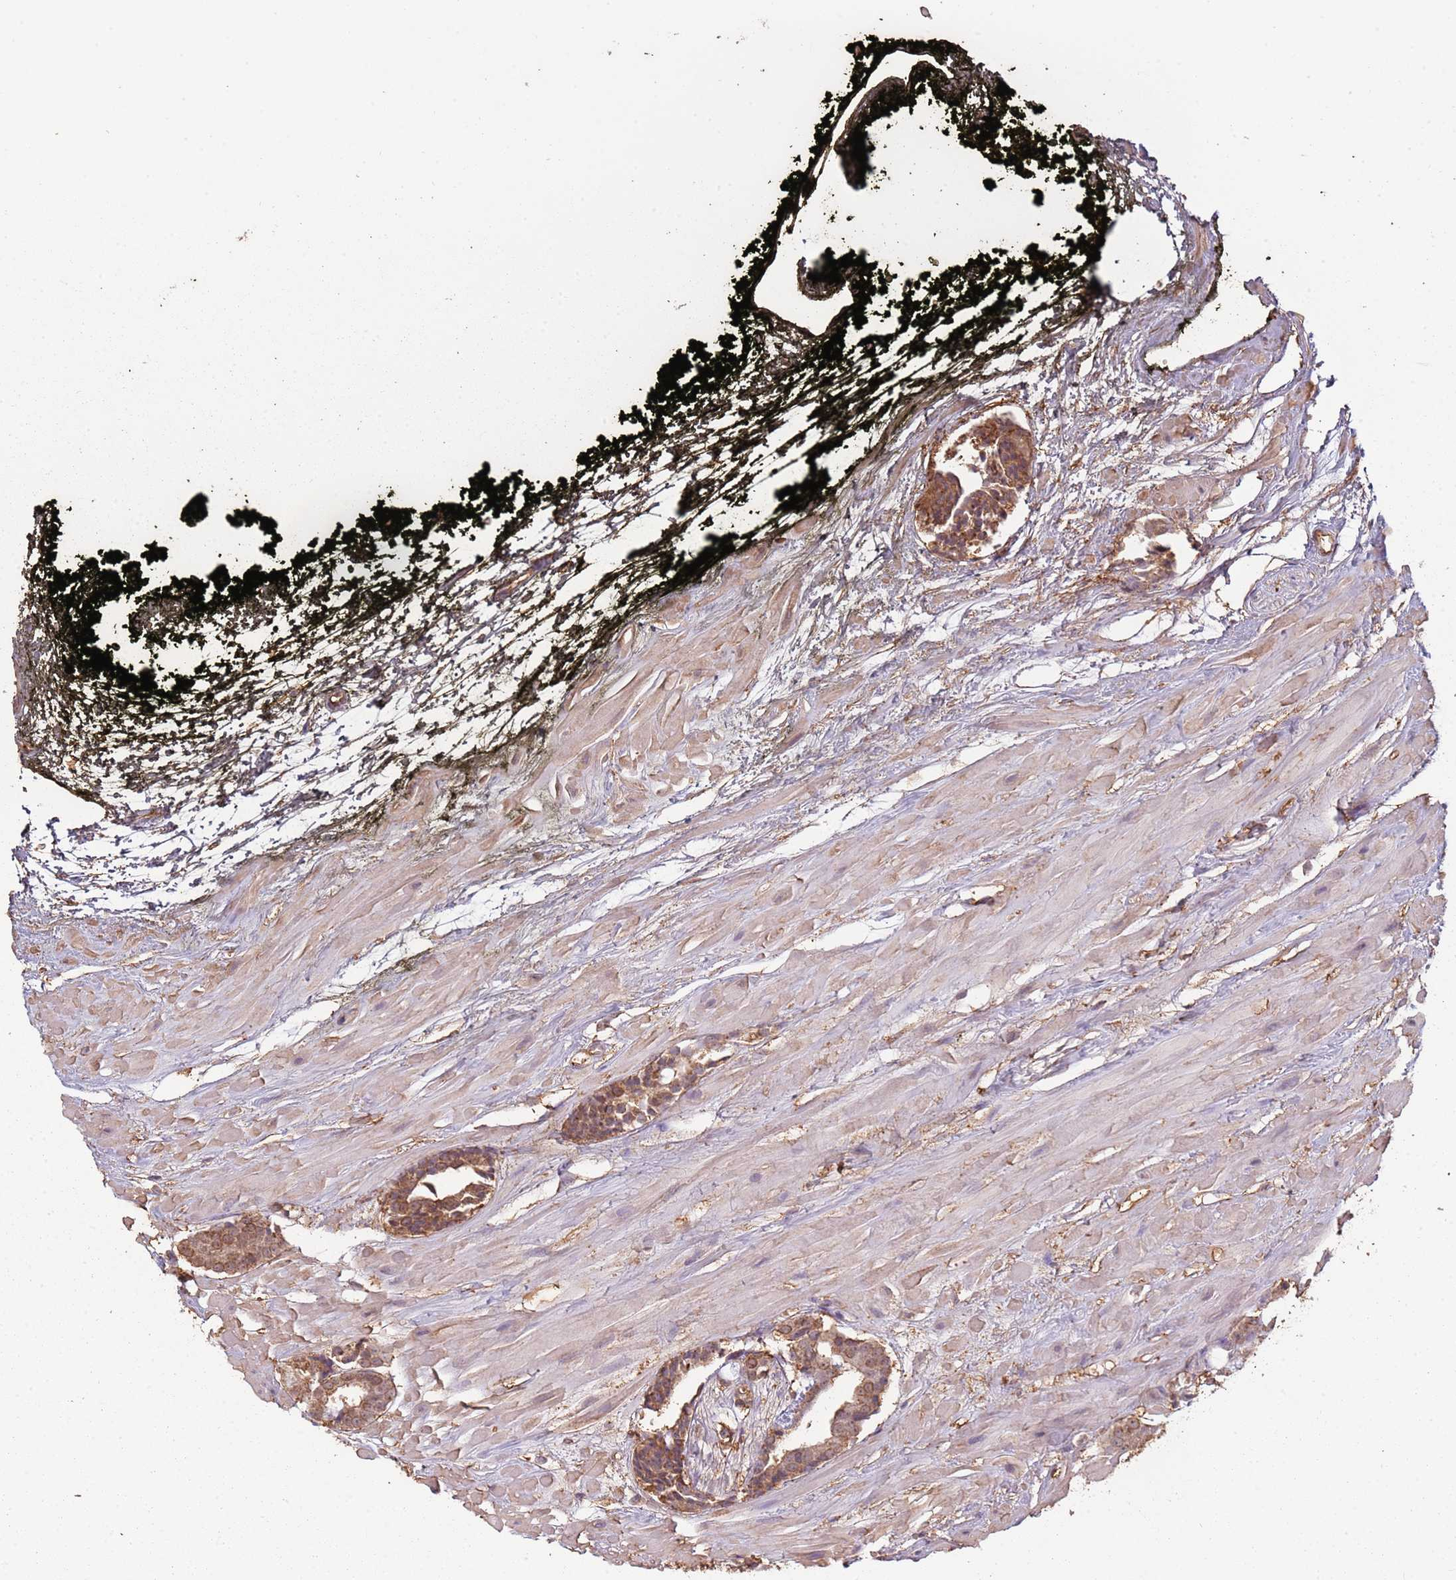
{"staining": {"intensity": "moderate", "quantity": ">75%", "location": "cytoplasmic/membranous"}, "tissue": "prostate cancer", "cell_type": "Tumor cells", "image_type": "cancer", "snomed": [{"axis": "morphology", "description": "Adenocarcinoma, High grade"}, {"axis": "topography", "description": "Prostate"}], "caption": "Prostate high-grade adenocarcinoma tissue shows moderate cytoplasmic/membranous expression in about >75% of tumor cells, visualized by immunohistochemistry.", "gene": "ATOSB", "patient": {"sex": "male", "age": 71}}